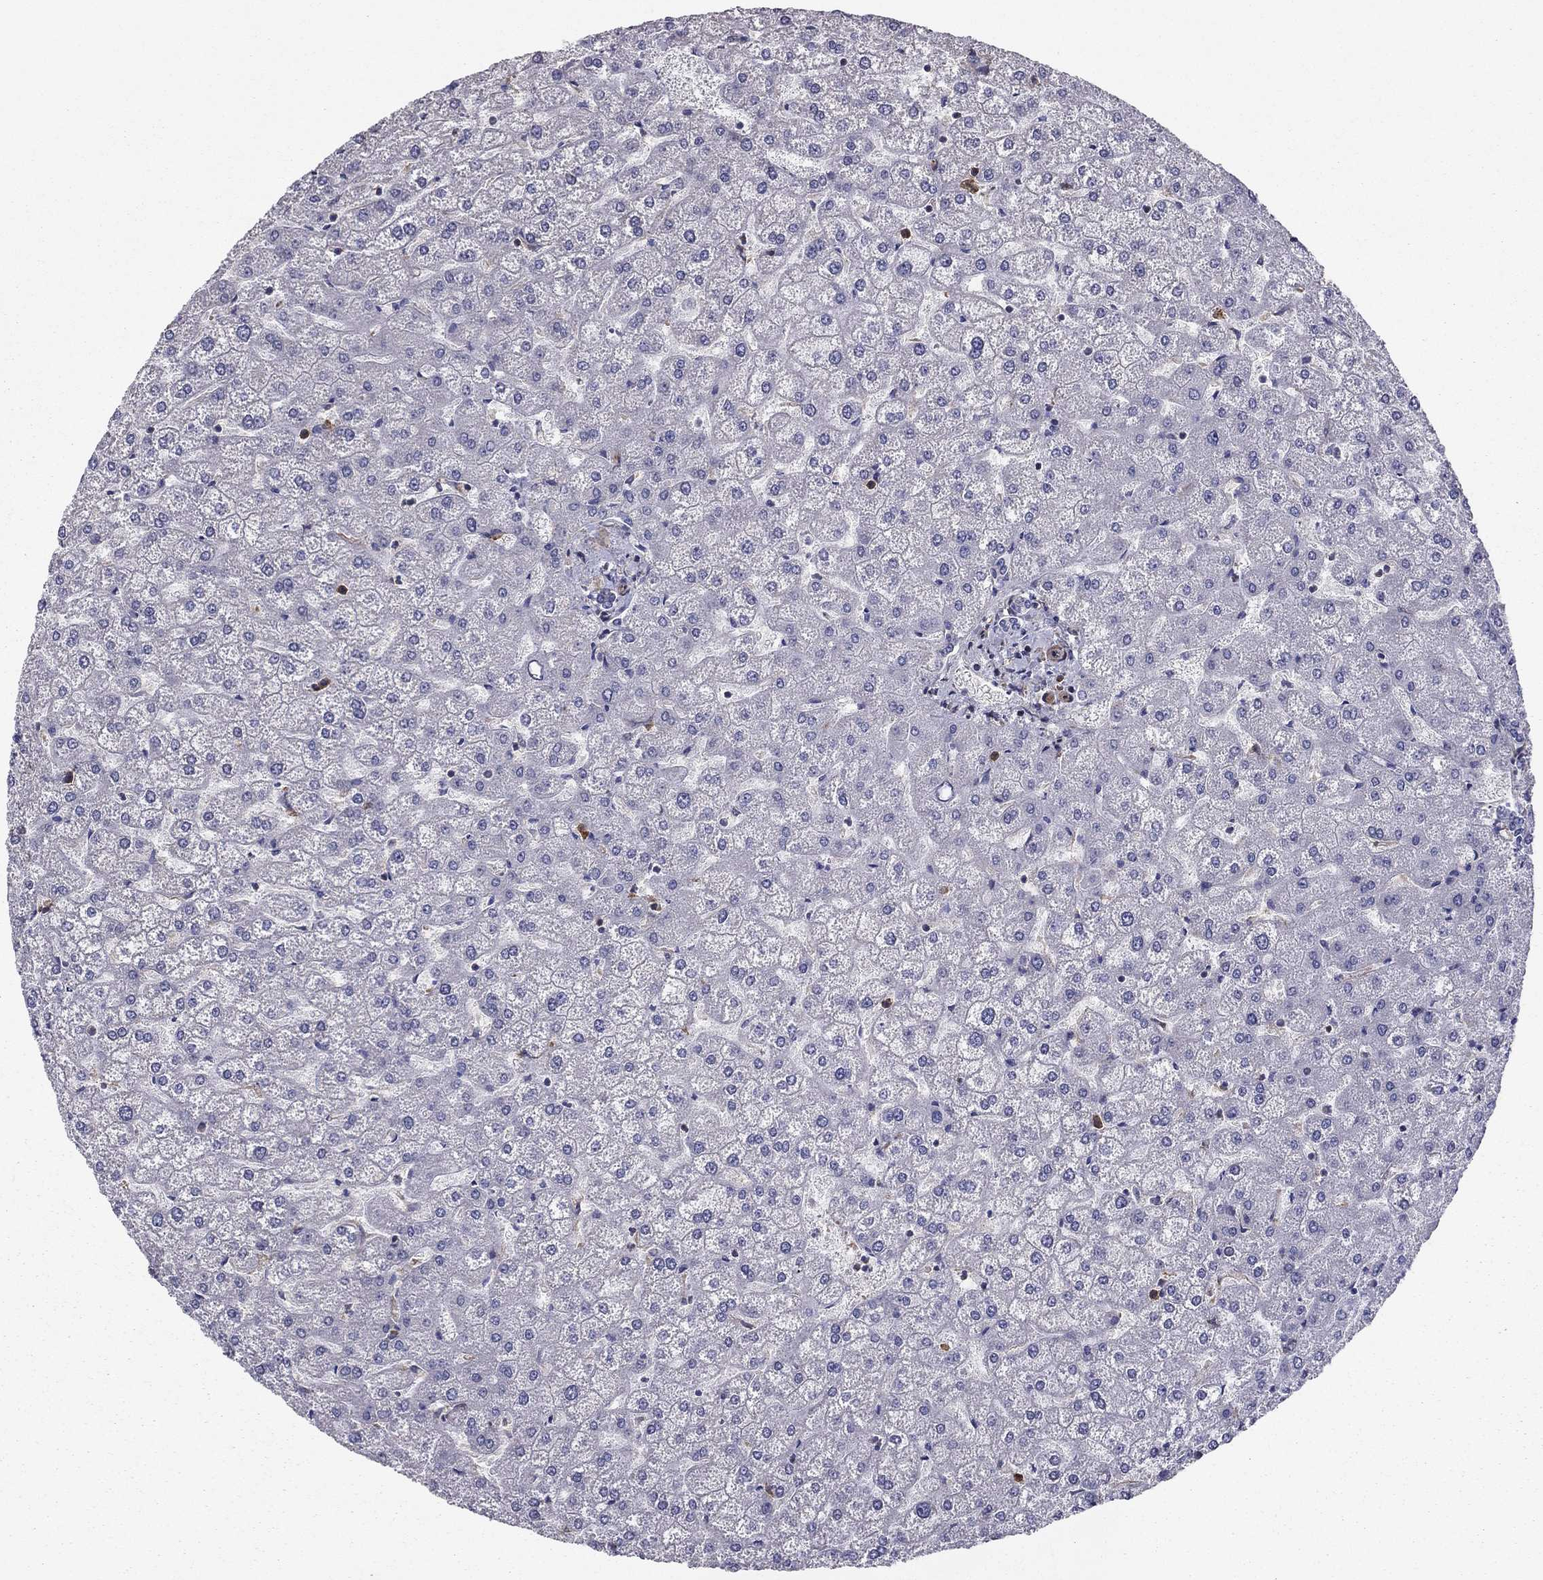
{"staining": {"intensity": "negative", "quantity": "none", "location": "none"}, "tissue": "liver", "cell_type": "Cholangiocytes", "image_type": "normal", "snomed": [{"axis": "morphology", "description": "Normal tissue, NOS"}, {"axis": "topography", "description": "Liver"}], "caption": "This is a photomicrograph of IHC staining of unremarkable liver, which shows no positivity in cholangiocytes. (Immunohistochemistry, brightfield microscopy, high magnification).", "gene": "EHBP1L1", "patient": {"sex": "female", "age": 32}}